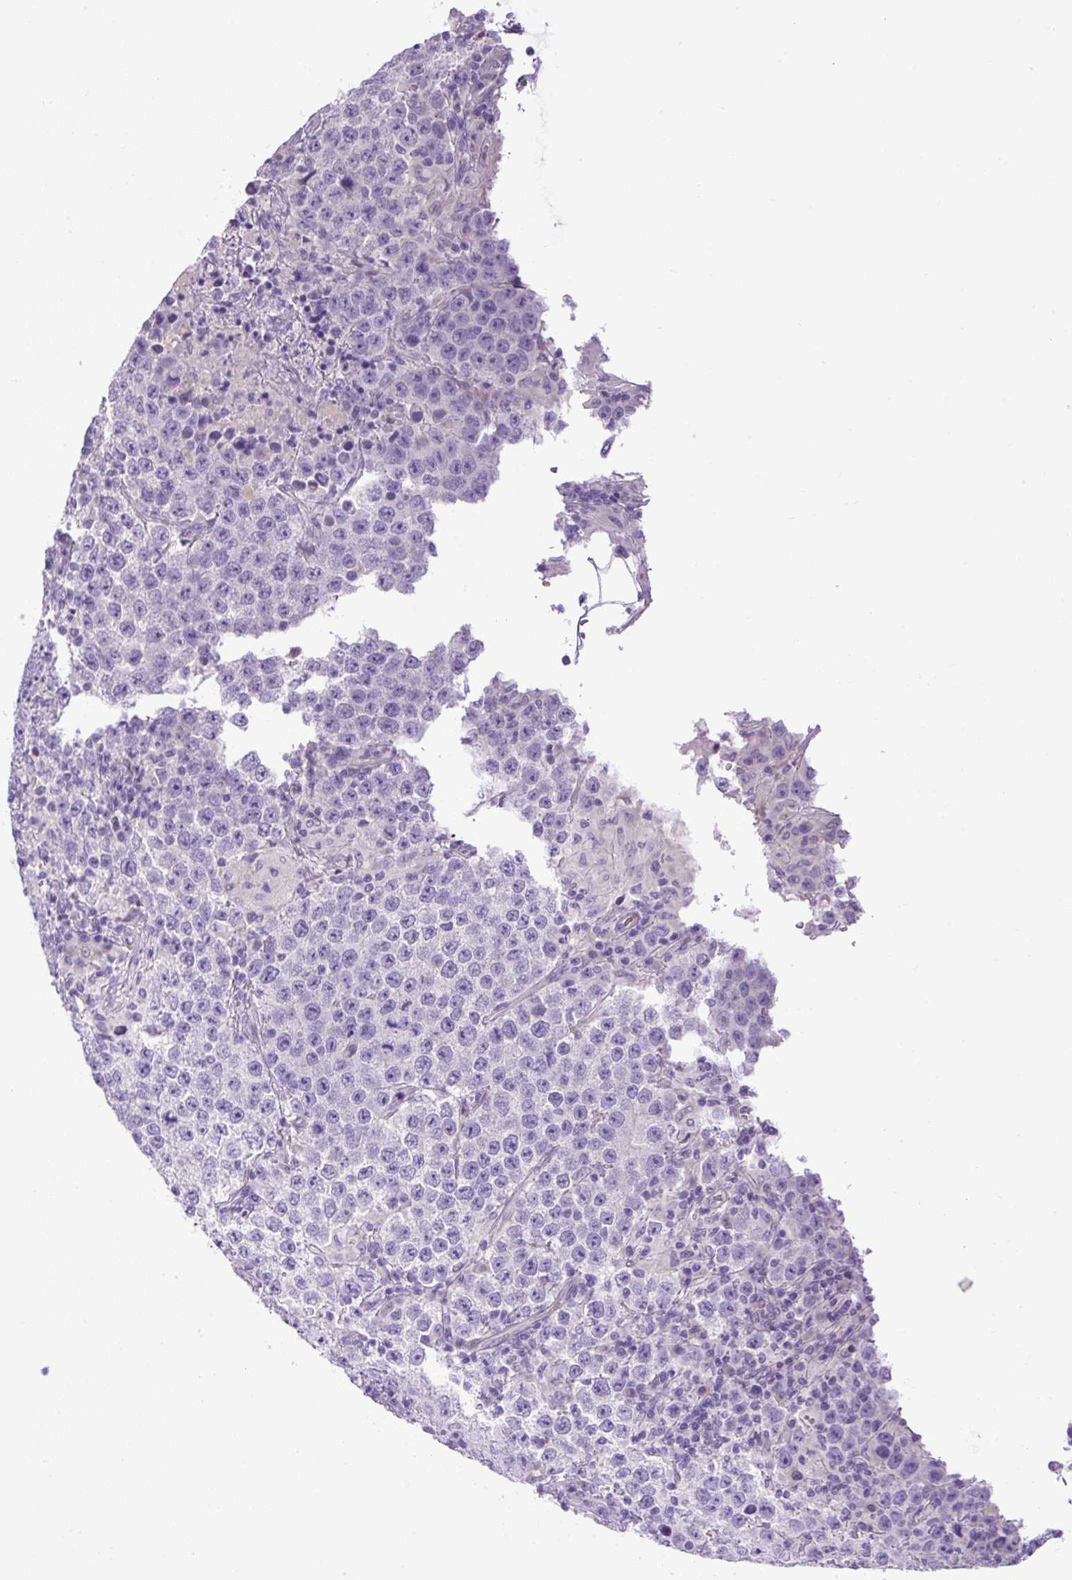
{"staining": {"intensity": "negative", "quantity": "none", "location": "none"}, "tissue": "testis cancer", "cell_type": "Tumor cells", "image_type": "cancer", "snomed": [{"axis": "morphology", "description": "Normal tissue, NOS"}, {"axis": "morphology", "description": "Urothelial carcinoma, High grade"}, {"axis": "morphology", "description": "Seminoma, NOS"}, {"axis": "morphology", "description": "Carcinoma, Embryonal, NOS"}, {"axis": "topography", "description": "Urinary bladder"}, {"axis": "topography", "description": "Testis"}], "caption": "A photomicrograph of testis cancer (seminoma) stained for a protein exhibits no brown staining in tumor cells.", "gene": "VWA7", "patient": {"sex": "male", "age": 41}}